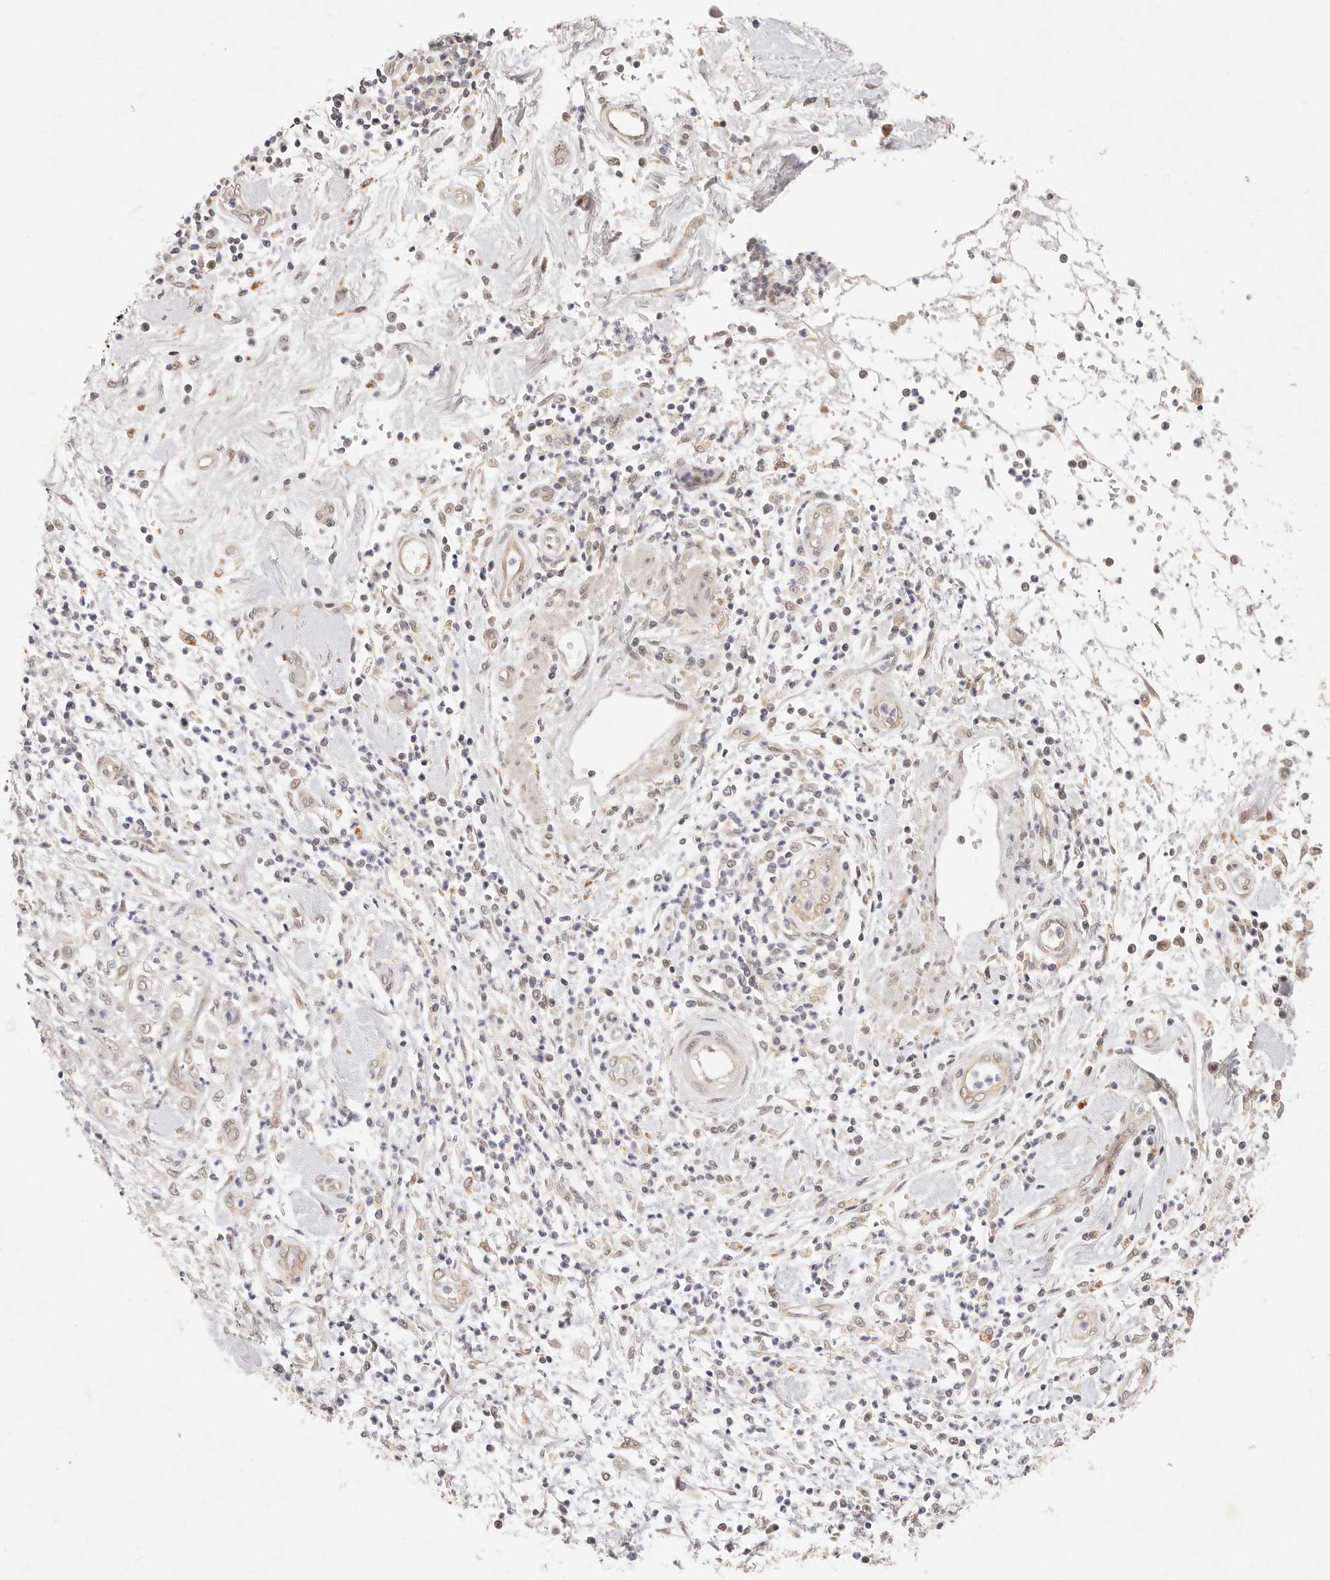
{"staining": {"intensity": "weak", "quantity": "<25%", "location": "nuclear"}, "tissue": "pancreatic cancer", "cell_type": "Tumor cells", "image_type": "cancer", "snomed": [{"axis": "morphology", "description": "Adenocarcinoma, NOS"}, {"axis": "topography", "description": "Pancreas"}], "caption": "This is an immunohistochemistry micrograph of human pancreatic cancer (adenocarcinoma). There is no staining in tumor cells.", "gene": "GPR156", "patient": {"sex": "male", "age": 69}}